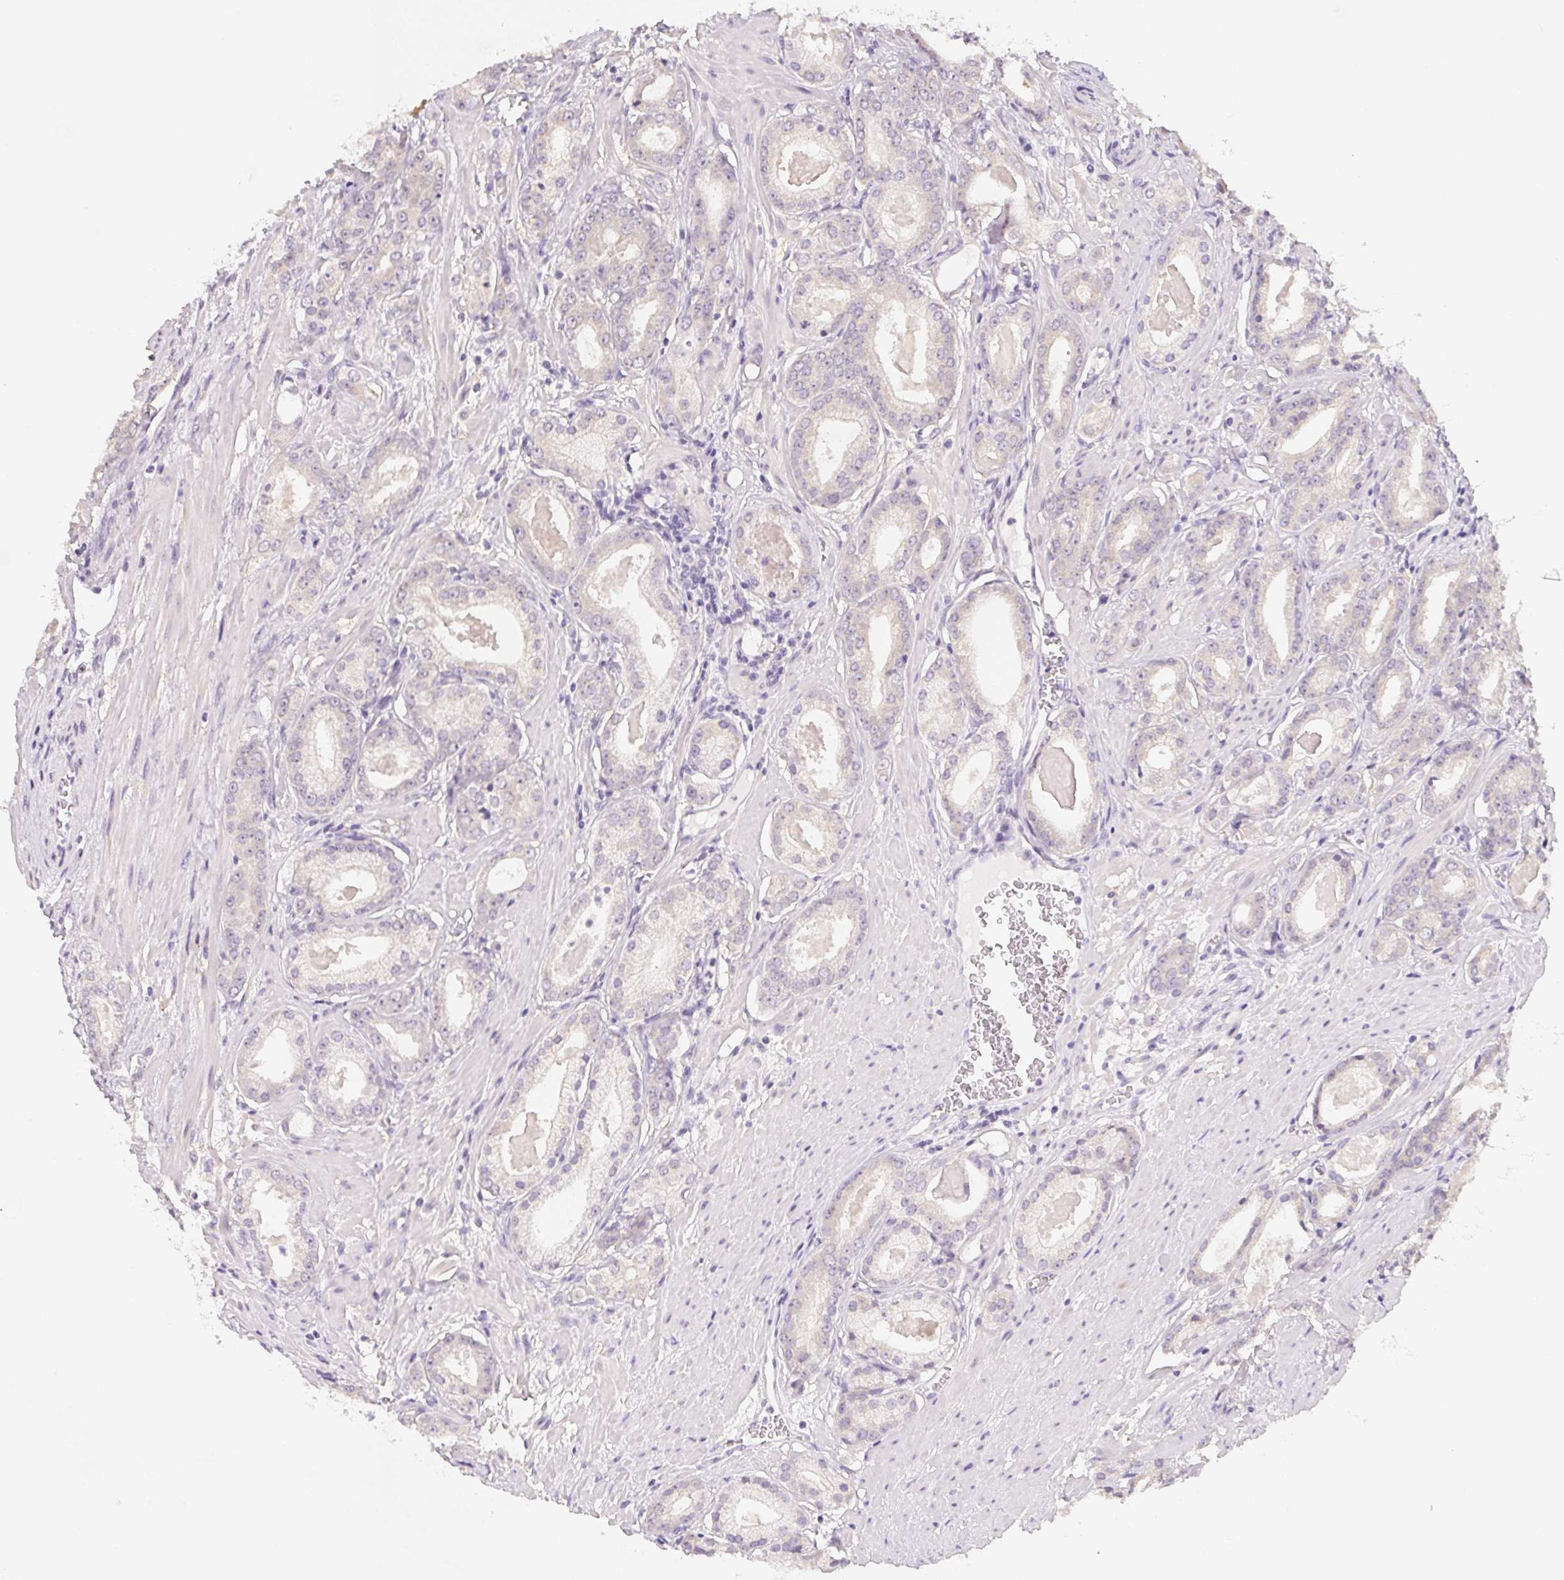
{"staining": {"intensity": "weak", "quantity": "<25%", "location": "cytoplasmic/membranous"}, "tissue": "prostate cancer", "cell_type": "Tumor cells", "image_type": "cancer", "snomed": [{"axis": "morphology", "description": "Adenocarcinoma, NOS"}, {"axis": "morphology", "description": "Adenocarcinoma, Low grade"}, {"axis": "topography", "description": "Prostate"}], "caption": "This is an immunohistochemistry micrograph of human prostate cancer. There is no positivity in tumor cells.", "gene": "ZBBX", "patient": {"sex": "male", "age": 64}}